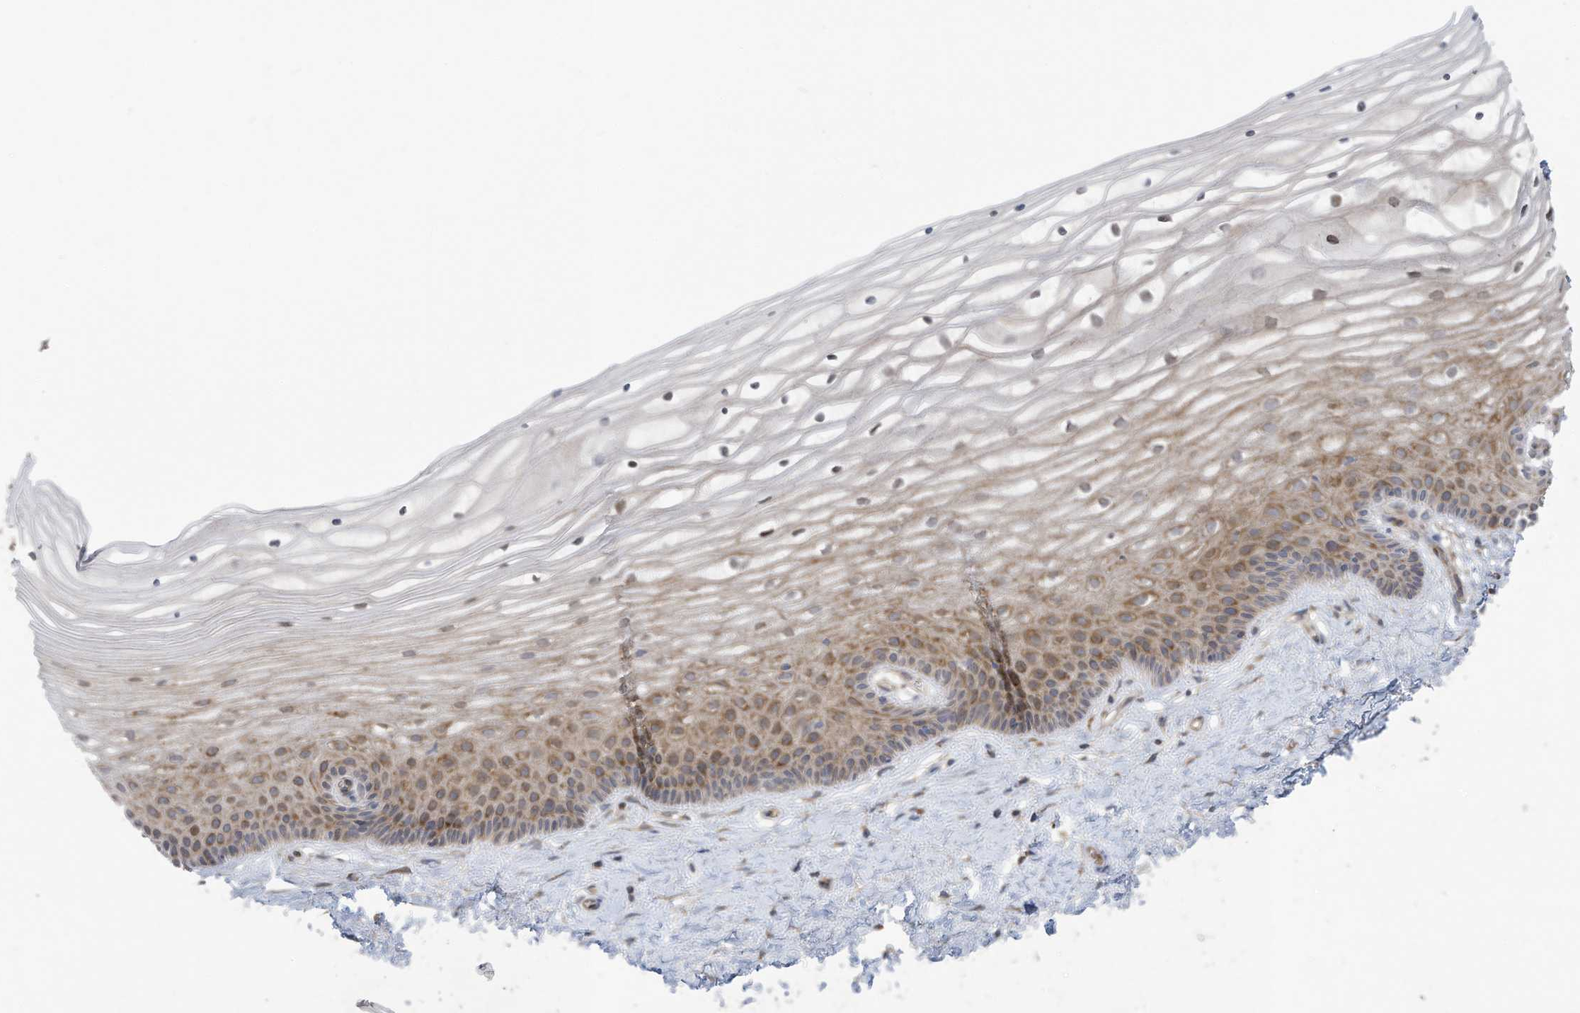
{"staining": {"intensity": "moderate", "quantity": "25%-75%", "location": "cytoplasmic/membranous"}, "tissue": "vagina", "cell_type": "Squamous epithelial cells", "image_type": "normal", "snomed": [{"axis": "morphology", "description": "Normal tissue, NOS"}, {"axis": "topography", "description": "Vagina"}, {"axis": "topography", "description": "Cervix"}], "caption": "Vagina was stained to show a protein in brown. There is medium levels of moderate cytoplasmic/membranous staining in about 25%-75% of squamous epithelial cells.", "gene": "USE1", "patient": {"sex": "female", "age": 40}}